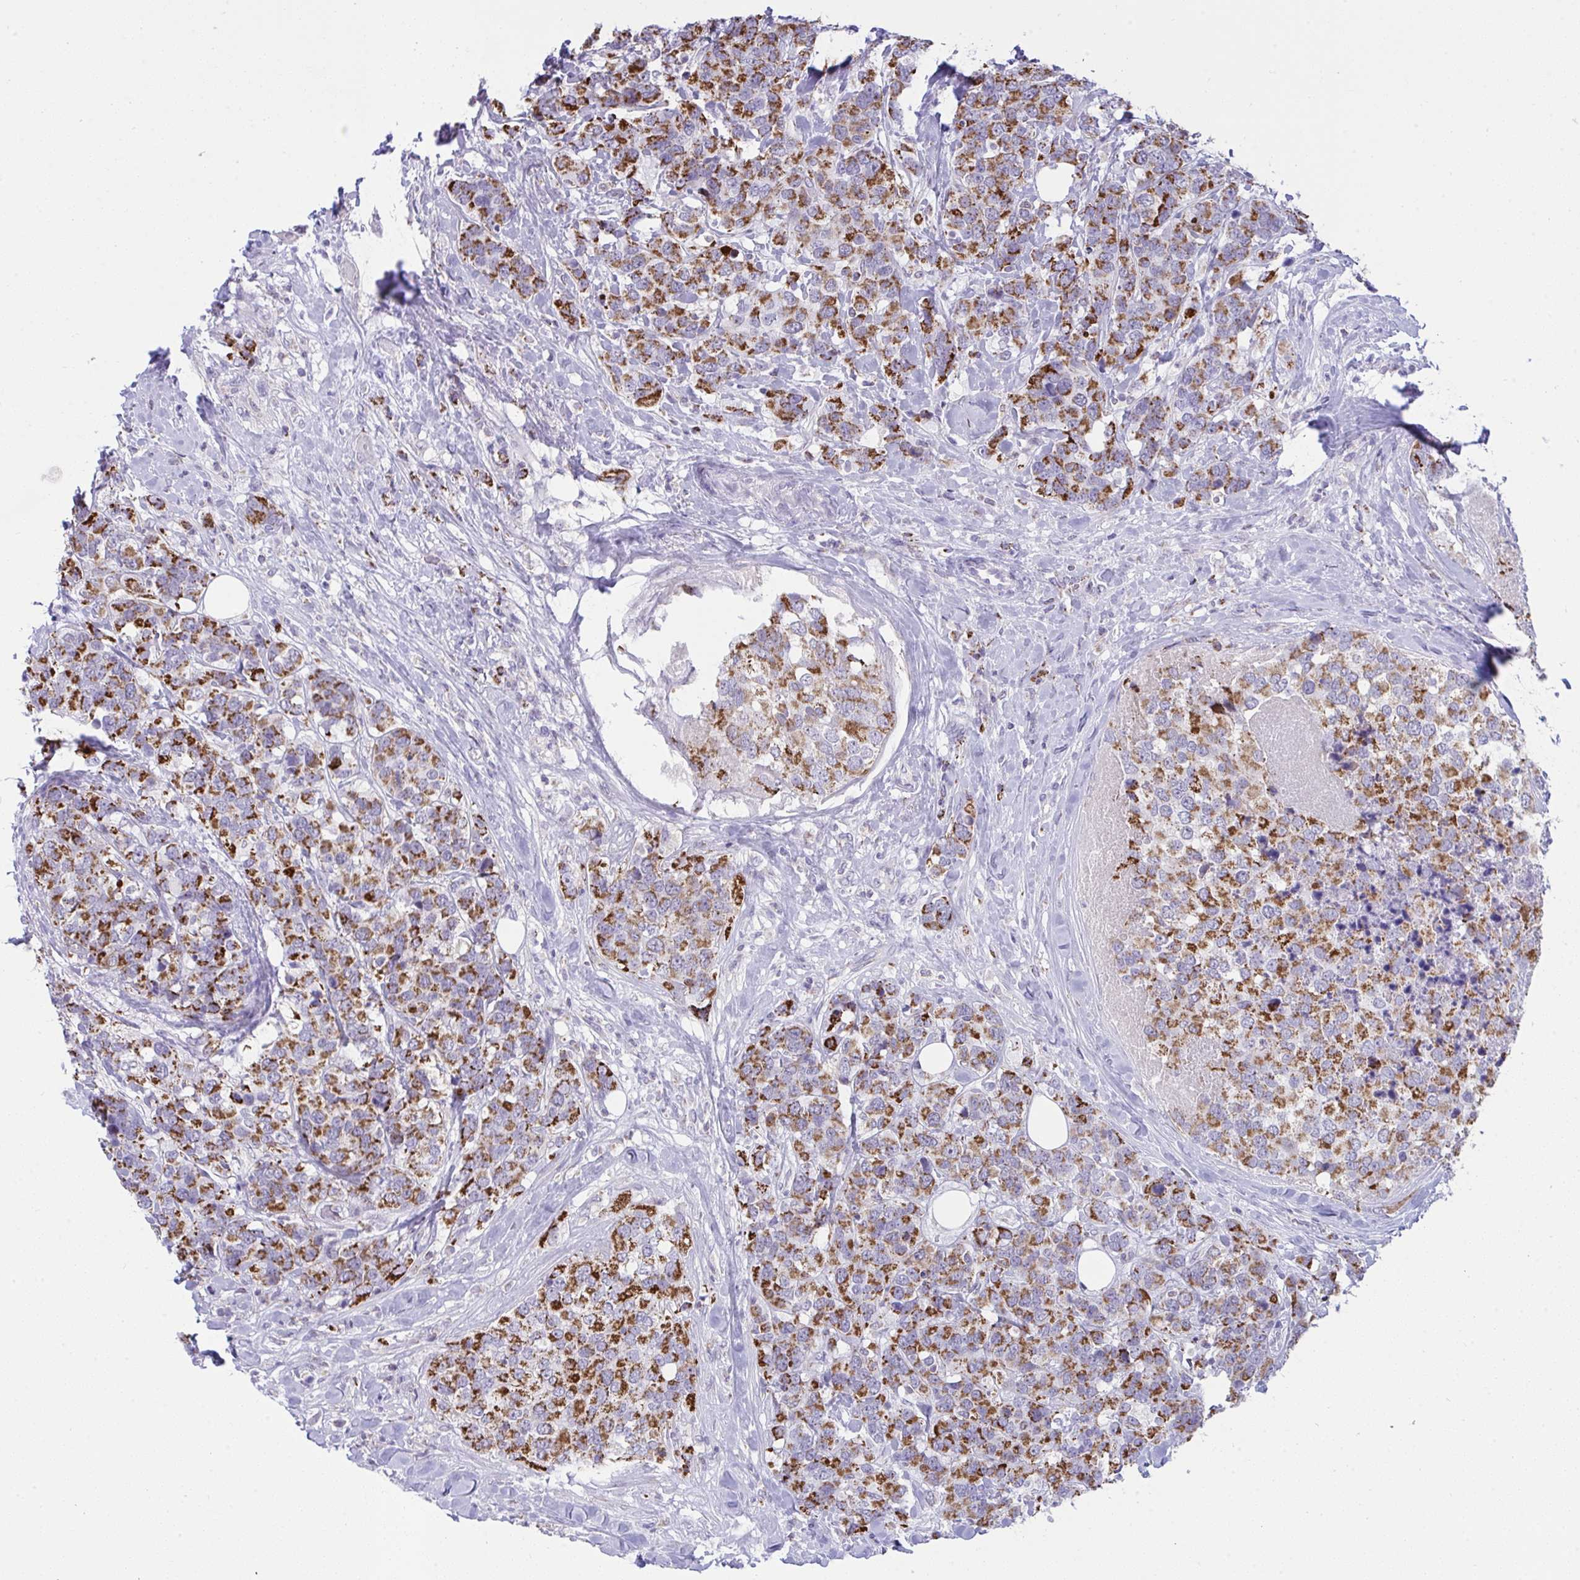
{"staining": {"intensity": "strong", "quantity": ">75%", "location": "cytoplasmic/membranous"}, "tissue": "breast cancer", "cell_type": "Tumor cells", "image_type": "cancer", "snomed": [{"axis": "morphology", "description": "Lobular carcinoma"}, {"axis": "topography", "description": "Breast"}], "caption": "DAB (3,3'-diaminobenzidine) immunohistochemical staining of breast lobular carcinoma shows strong cytoplasmic/membranous protein expression in about >75% of tumor cells.", "gene": "PLA2G12B", "patient": {"sex": "female", "age": 59}}